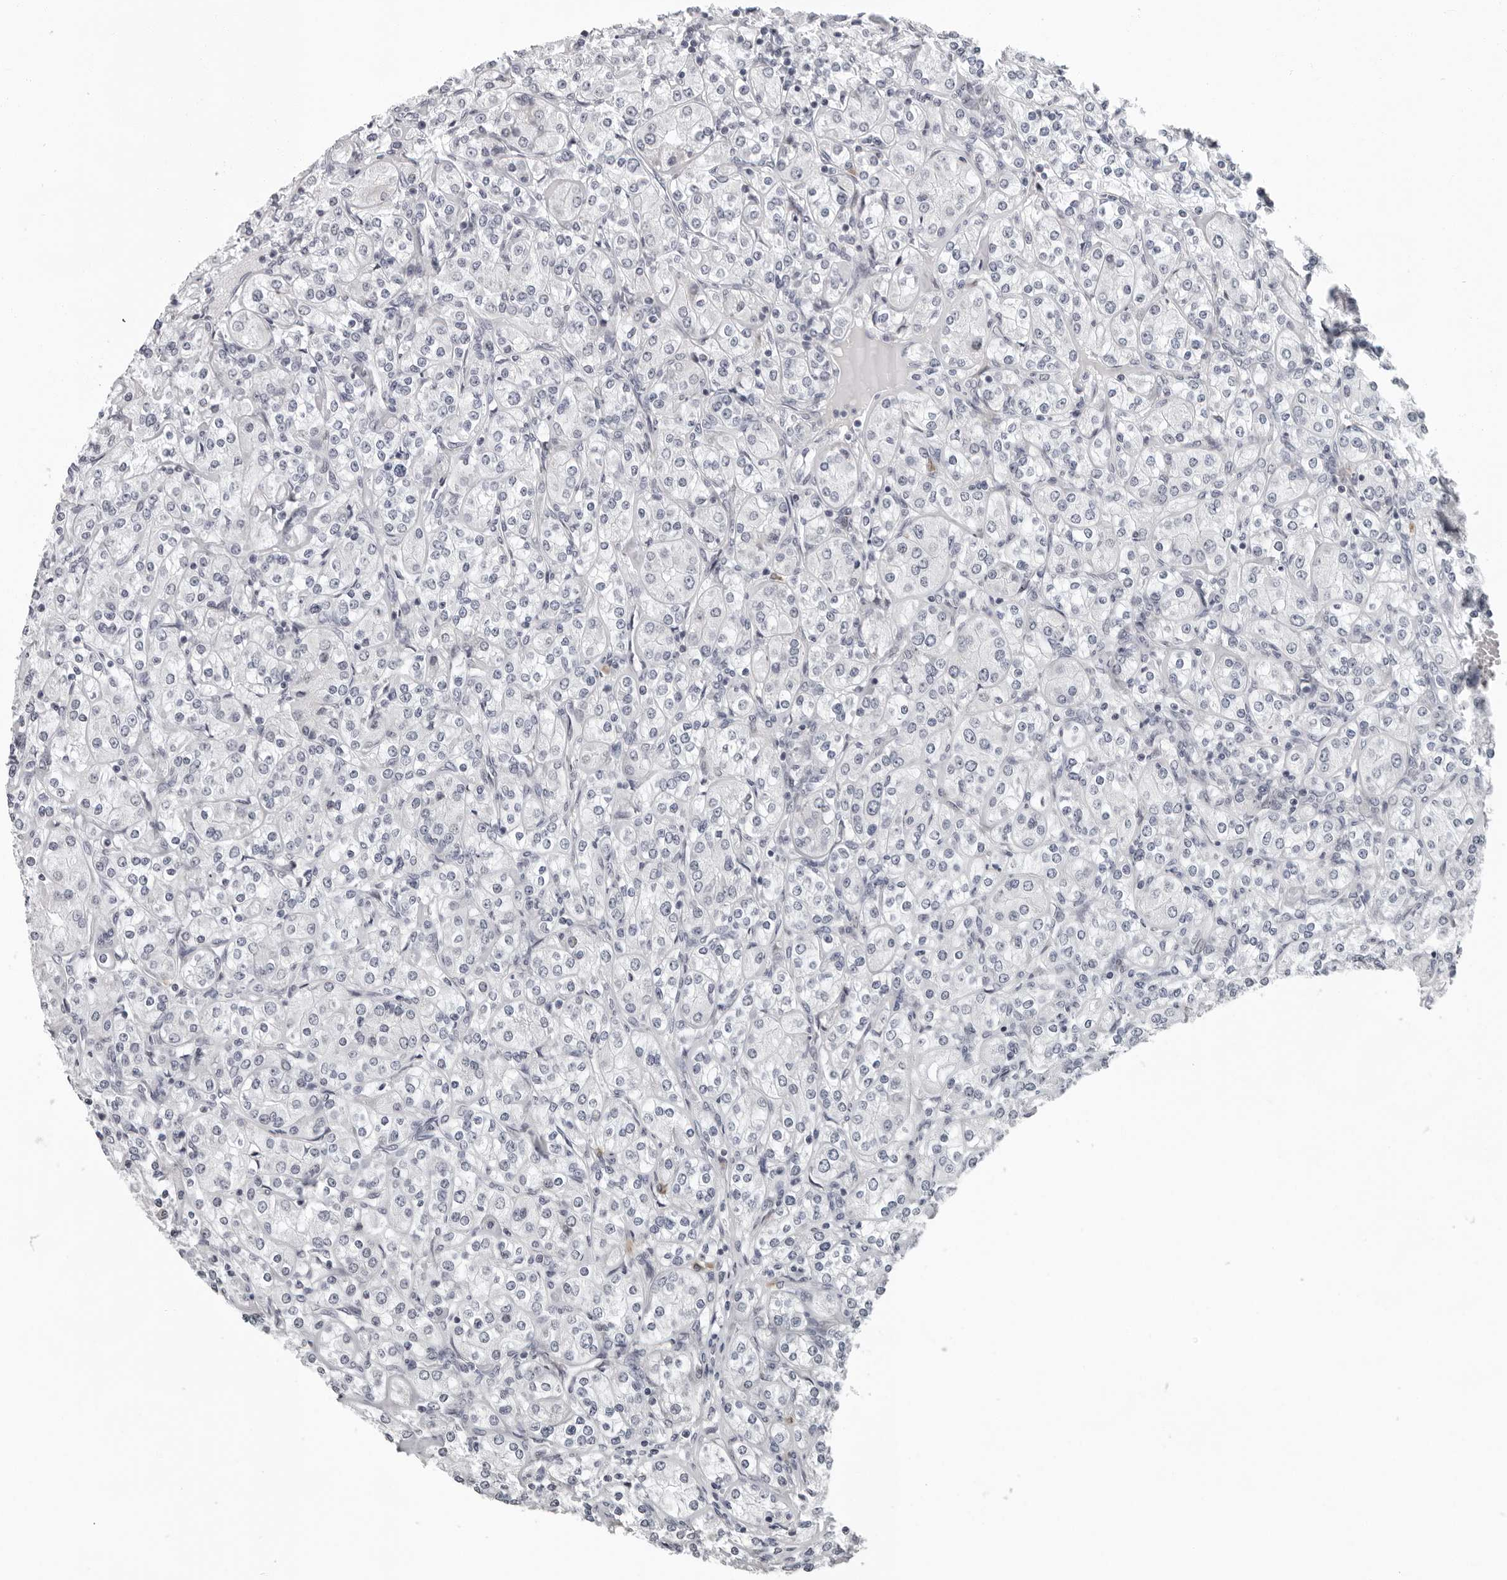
{"staining": {"intensity": "negative", "quantity": "none", "location": "none"}, "tissue": "renal cancer", "cell_type": "Tumor cells", "image_type": "cancer", "snomed": [{"axis": "morphology", "description": "Adenocarcinoma, NOS"}, {"axis": "topography", "description": "Kidney"}], "caption": "Tumor cells show no significant staining in adenocarcinoma (renal). (IHC, brightfield microscopy, high magnification).", "gene": "PIP4K2C", "patient": {"sex": "male", "age": 77}}